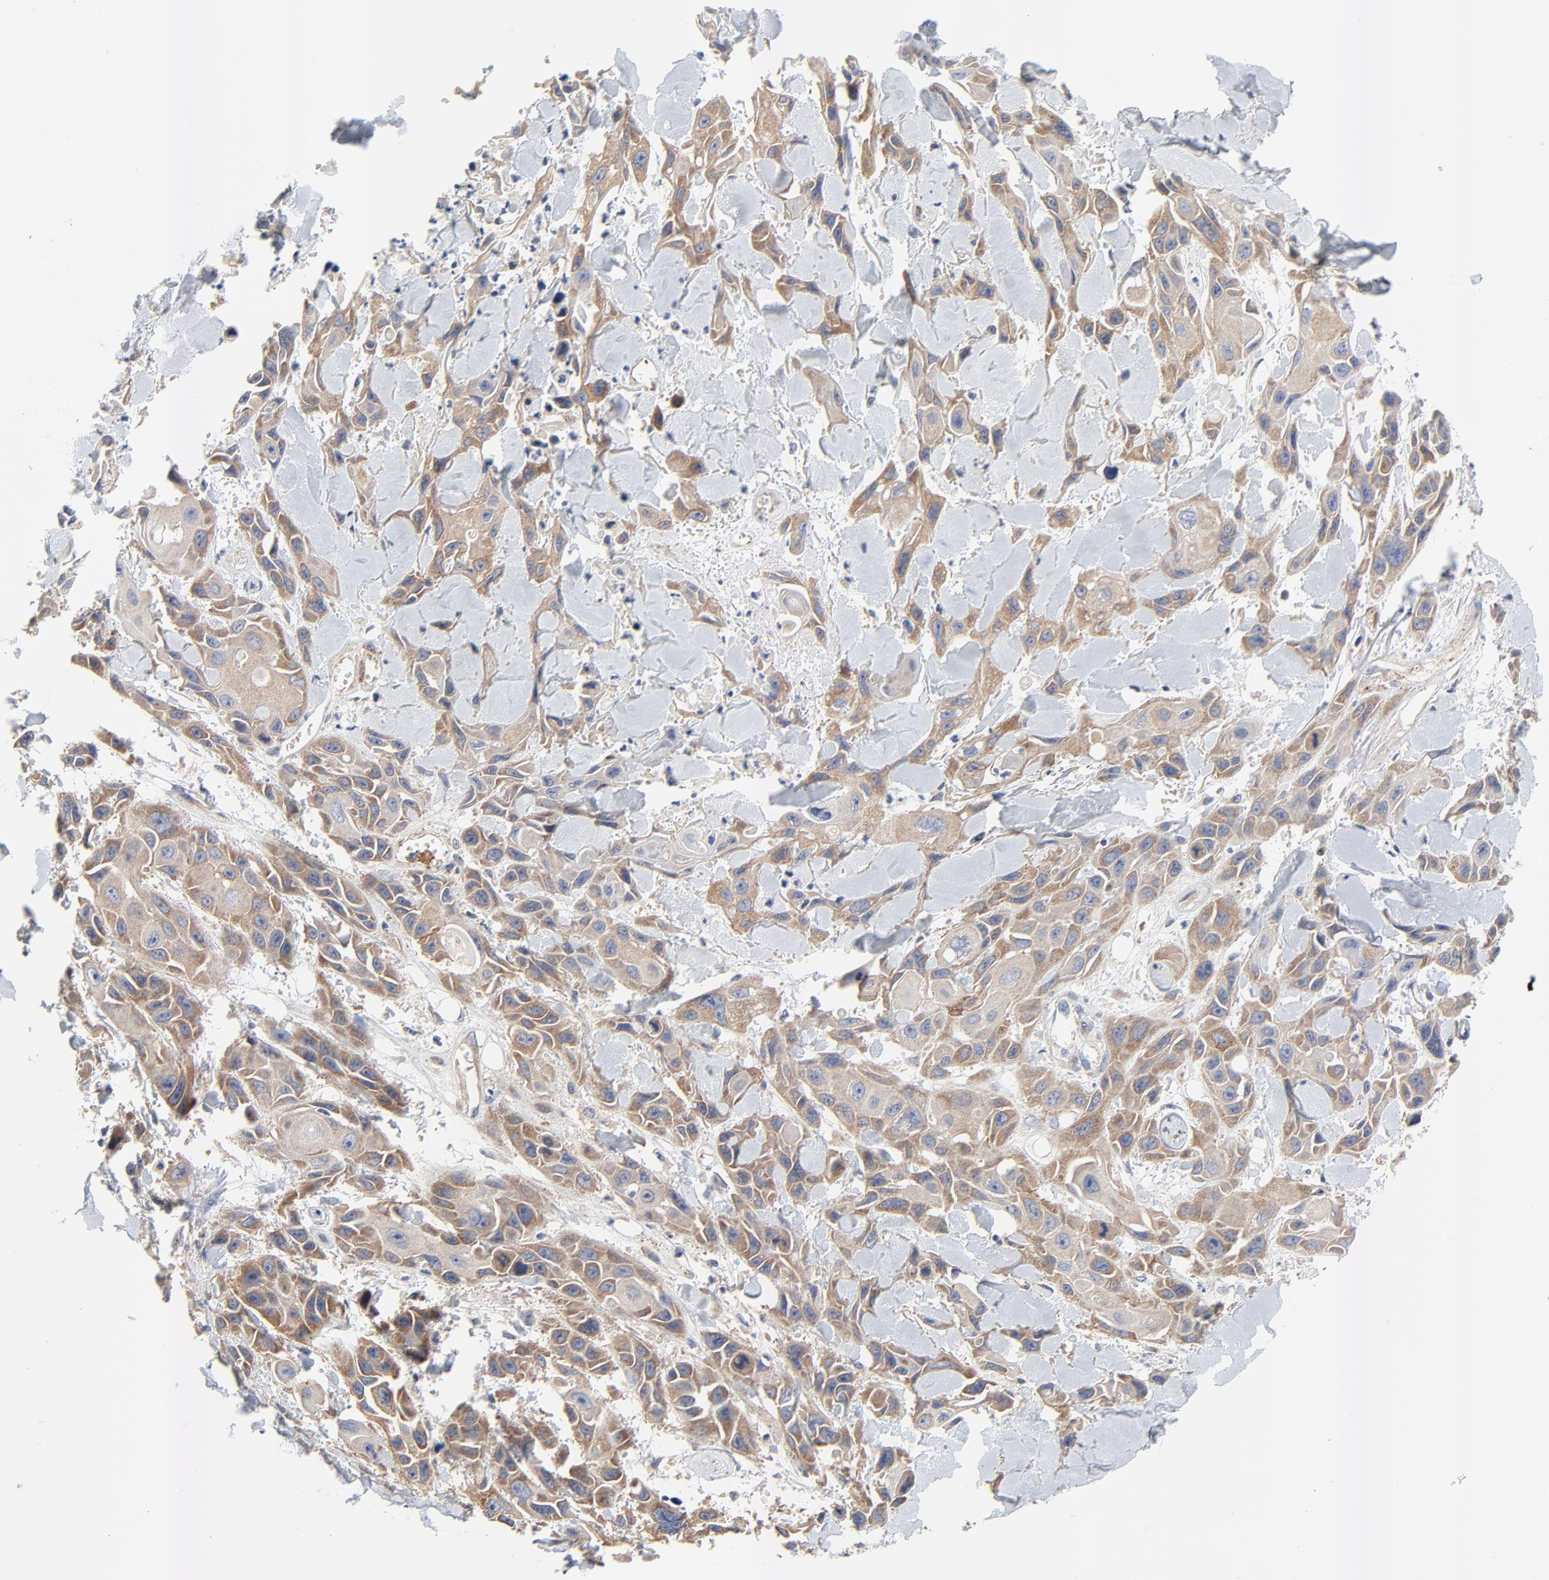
{"staining": {"intensity": "weak", "quantity": ">75%", "location": "cytoplasmic/membranous"}, "tissue": "skin cancer", "cell_type": "Tumor cells", "image_type": "cancer", "snomed": [{"axis": "morphology", "description": "Squamous cell carcinoma, NOS"}, {"axis": "topography", "description": "Skin"}, {"axis": "topography", "description": "Anal"}], "caption": "A low amount of weak cytoplasmic/membranous positivity is seen in about >75% of tumor cells in skin cancer tissue.", "gene": "VAV2", "patient": {"sex": "female", "age": 55}}